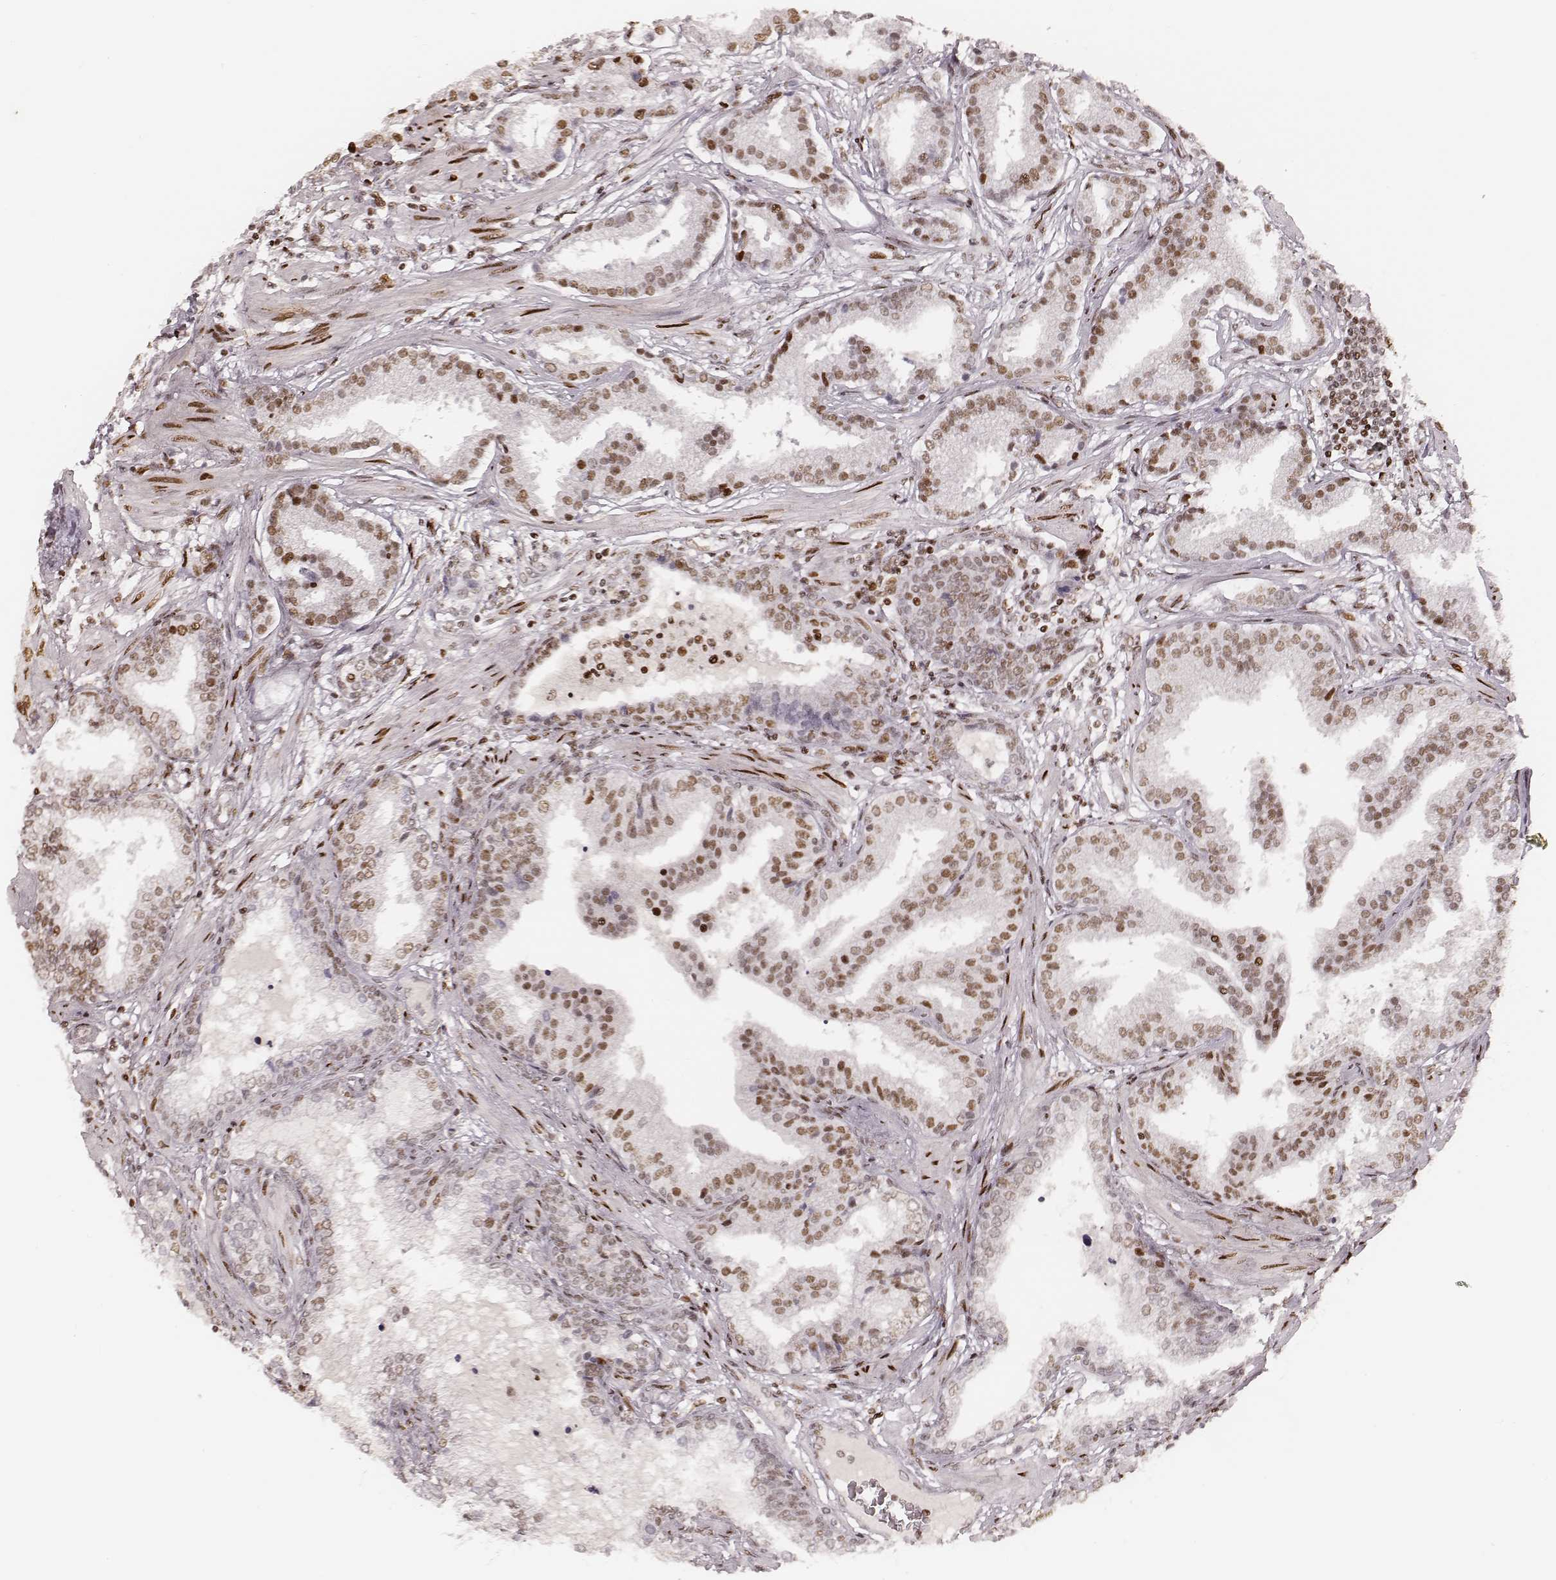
{"staining": {"intensity": "moderate", "quantity": ">75%", "location": "nuclear"}, "tissue": "prostate cancer", "cell_type": "Tumor cells", "image_type": "cancer", "snomed": [{"axis": "morphology", "description": "Adenocarcinoma, NOS"}, {"axis": "topography", "description": "Prostate"}], "caption": "Approximately >75% of tumor cells in human prostate adenocarcinoma display moderate nuclear protein positivity as visualized by brown immunohistochemical staining.", "gene": "HNRNPC", "patient": {"sex": "male", "age": 64}}